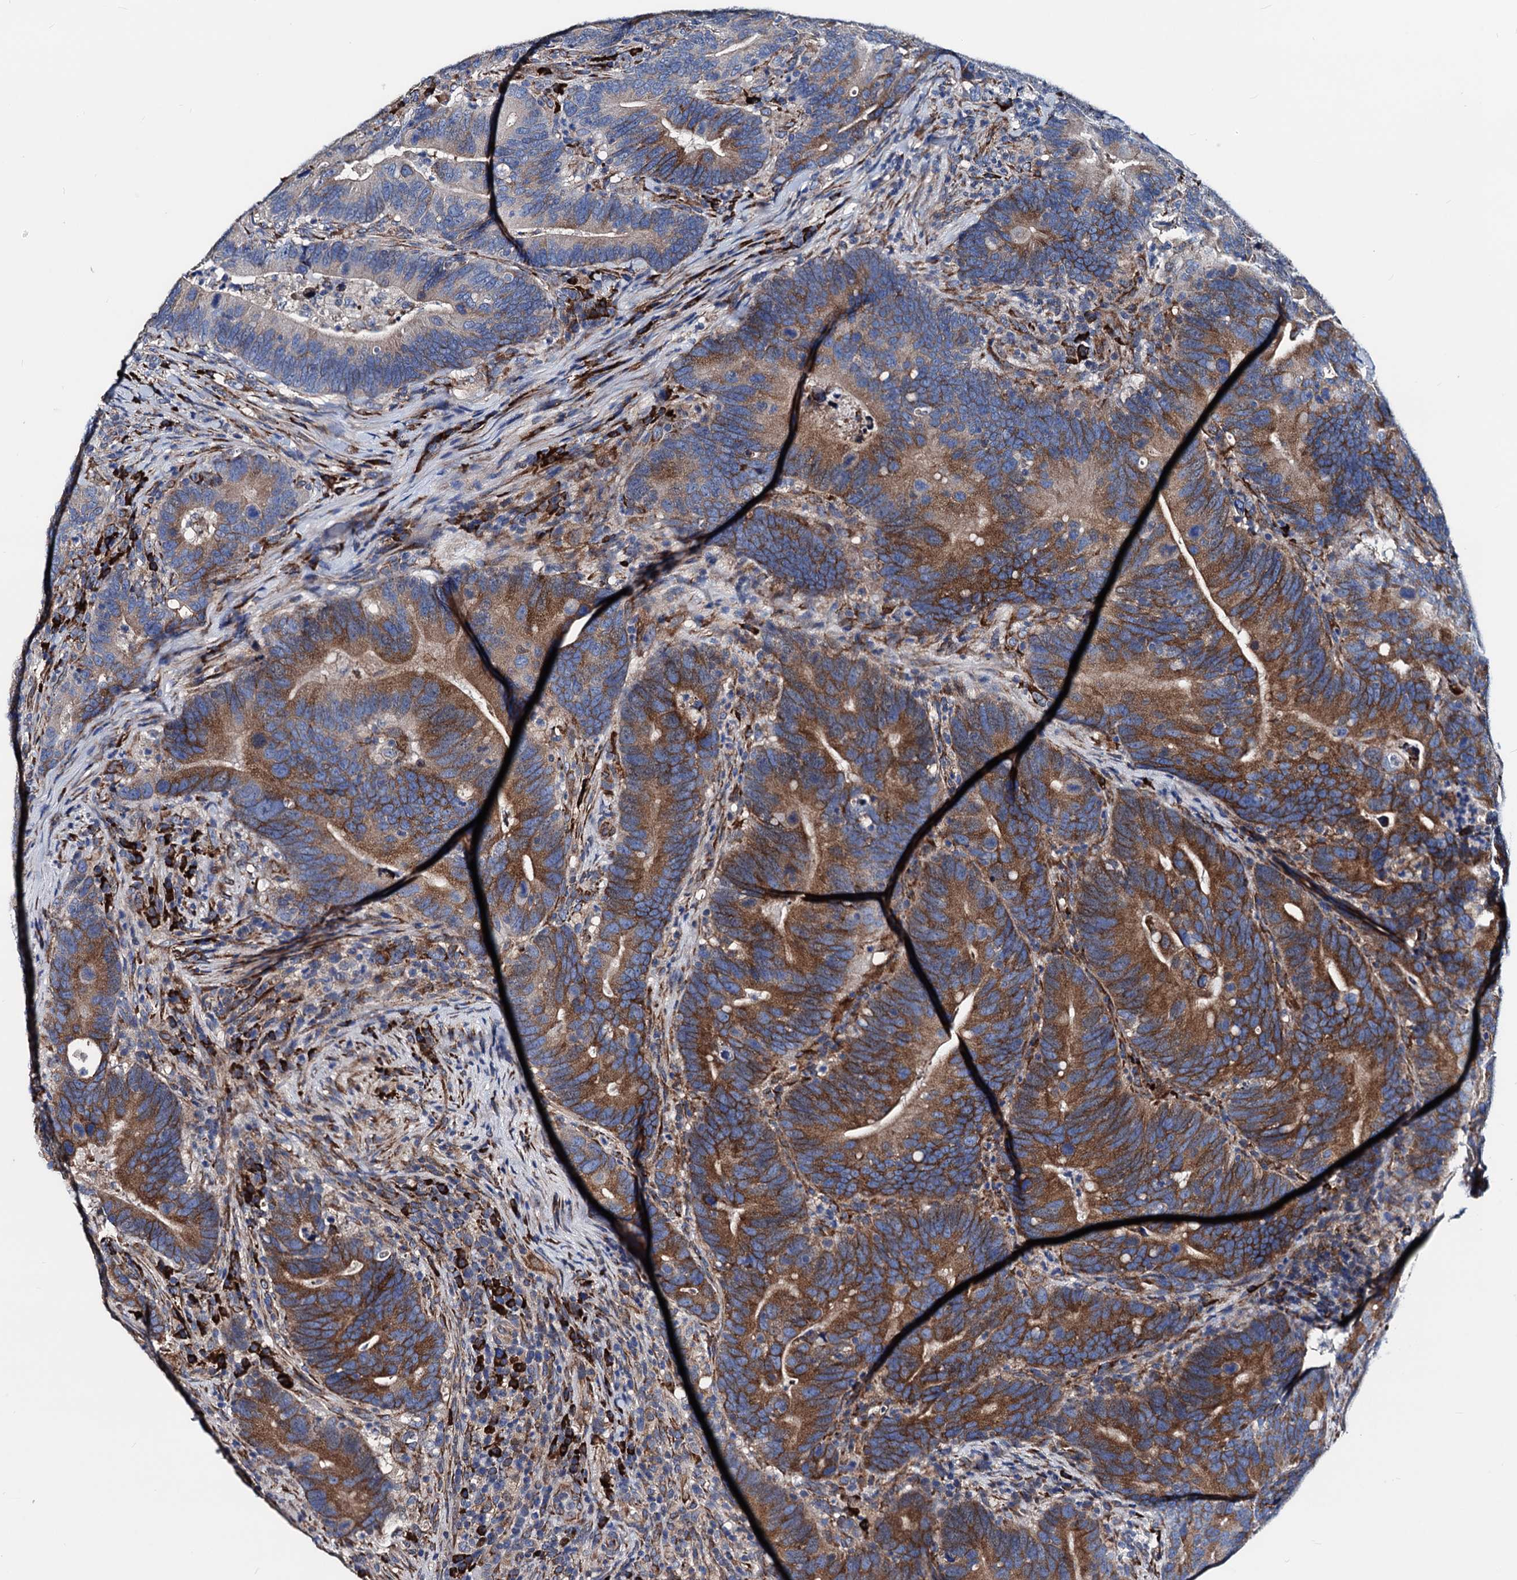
{"staining": {"intensity": "strong", "quantity": ">75%", "location": "cytoplasmic/membranous"}, "tissue": "colorectal cancer", "cell_type": "Tumor cells", "image_type": "cancer", "snomed": [{"axis": "morphology", "description": "Adenocarcinoma, NOS"}, {"axis": "topography", "description": "Colon"}], "caption": "A brown stain shows strong cytoplasmic/membranous expression of a protein in colorectal adenocarcinoma tumor cells.", "gene": "AKAP11", "patient": {"sex": "female", "age": 66}}